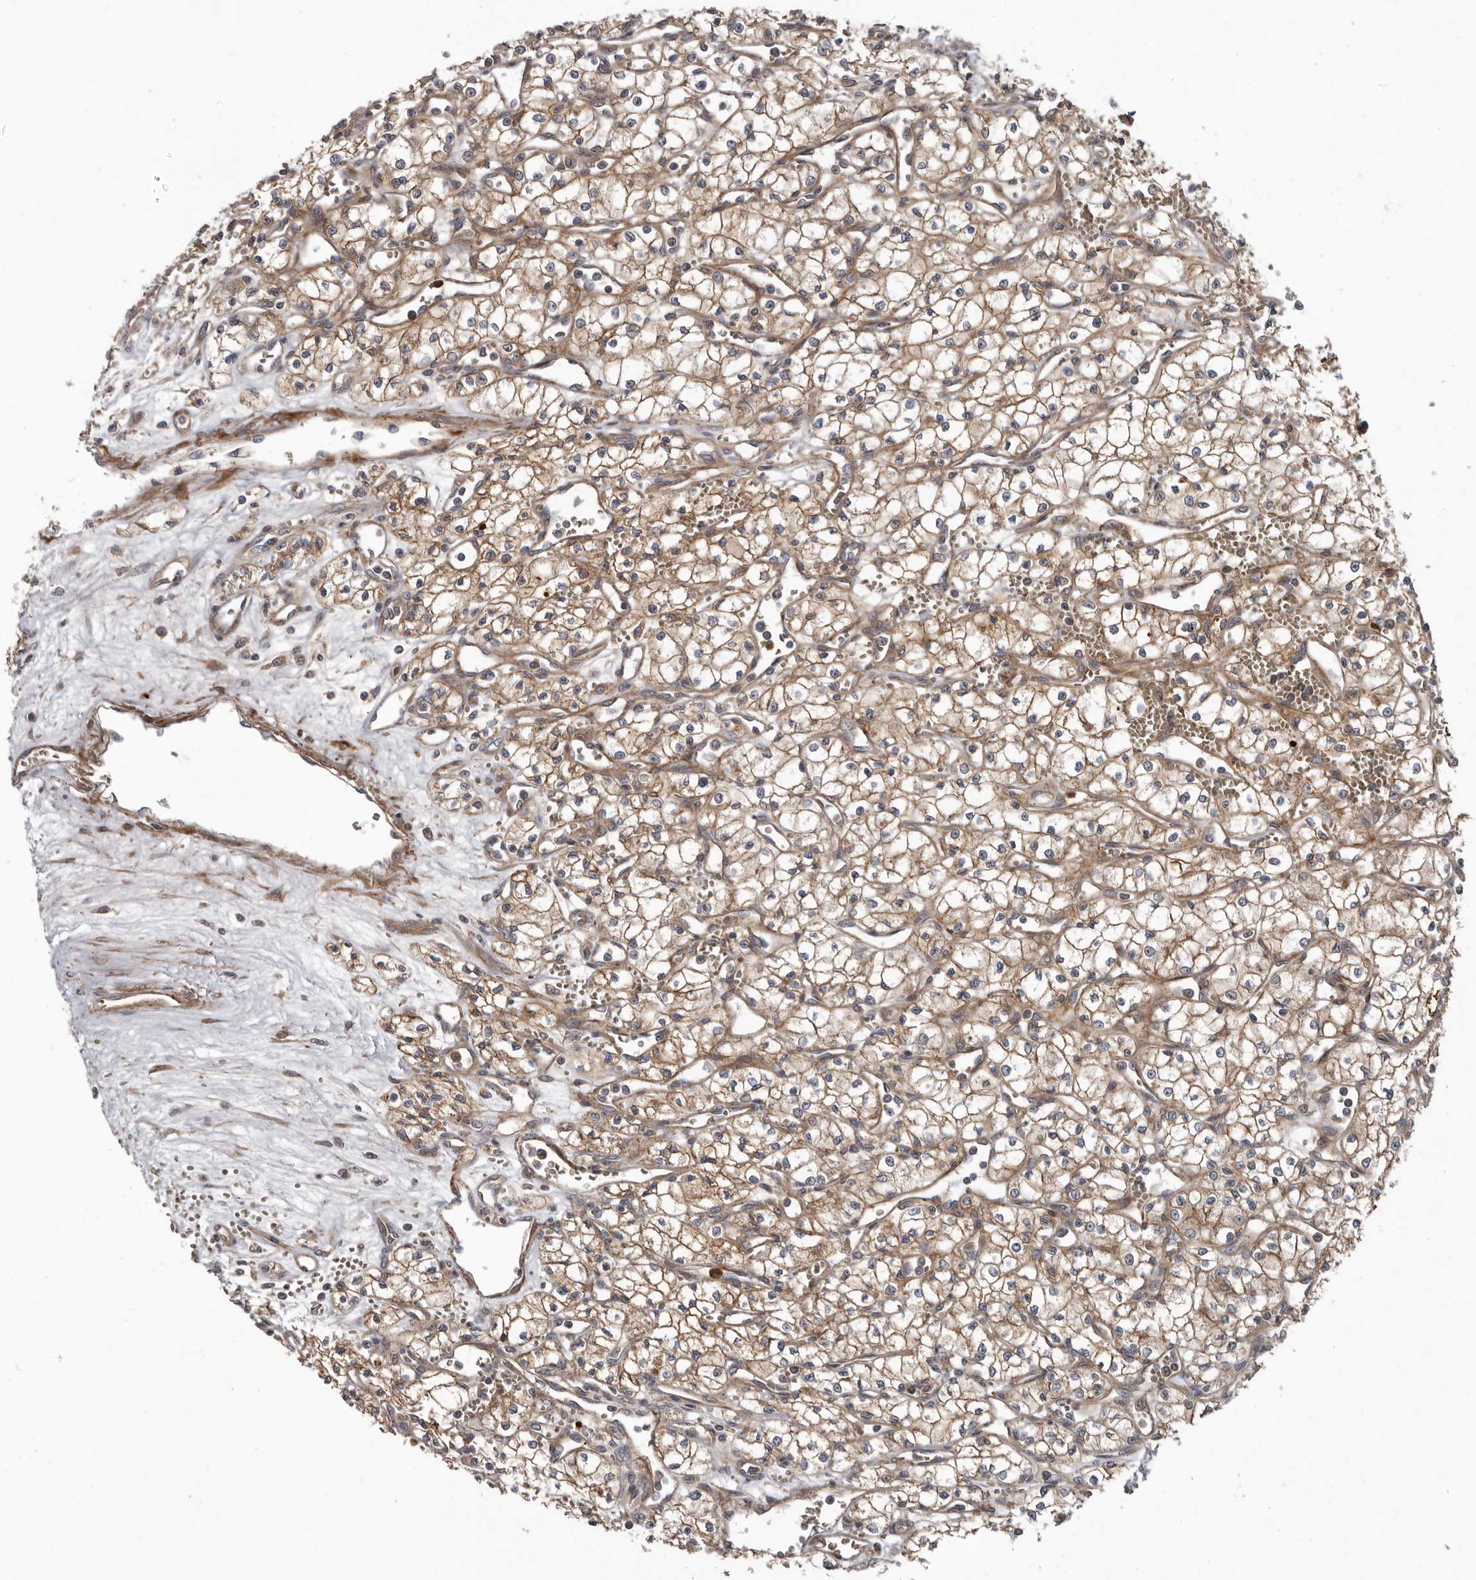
{"staining": {"intensity": "weak", "quantity": ">75%", "location": "cytoplasmic/membranous"}, "tissue": "renal cancer", "cell_type": "Tumor cells", "image_type": "cancer", "snomed": [{"axis": "morphology", "description": "Adenocarcinoma, NOS"}, {"axis": "topography", "description": "Kidney"}], "caption": "Adenocarcinoma (renal) stained with immunohistochemistry displays weak cytoplasmic/membranous positivity in about >75% of tumor cells. The protein of interest is shown in brown color, while the nuclei are stained blue.", "gene": "ARHGEF5", "patient": {"sex": "male", "age": 59}}